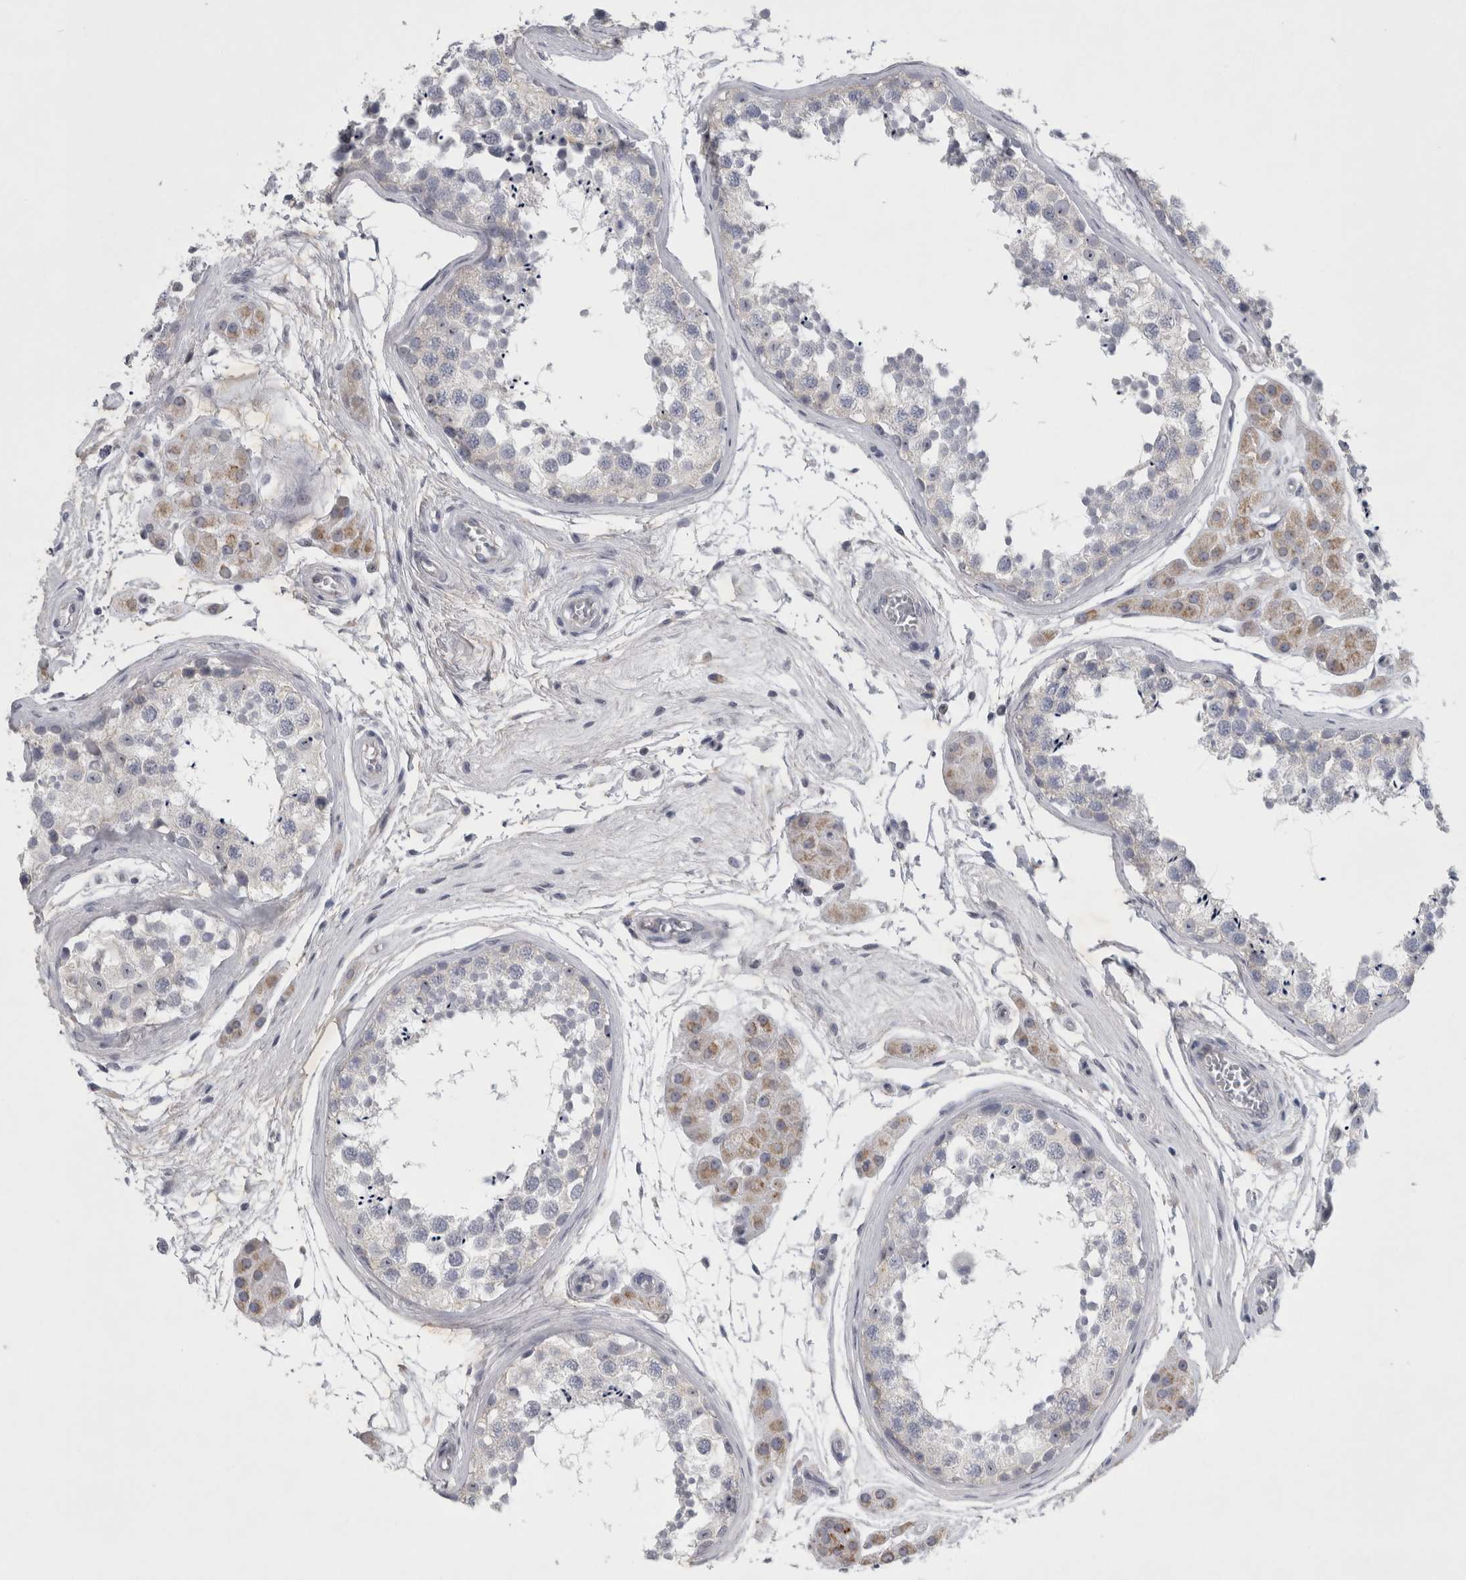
{"staining": {"intensity": "negative", "quantity": "none", "location": "none"}, "tissue": "testis", "cell_type": "Cells in seminiferous ducts", "image_type": "normal", "snomed": [{"axis": "morphology", "description": "Normal tissue, NOS"}, {"axis": "topography", "description": "Testis"}], "caption": "This photomicrograph is of unremarkable testis stained with immunohistochemistry (IHC) to label a protein in brown with the nuclei are counter-stained blue. There is no staining in cells in seminiferous ducts.", "gene": "FXYD7", "patient": {"sex": "male", "age": 56}}